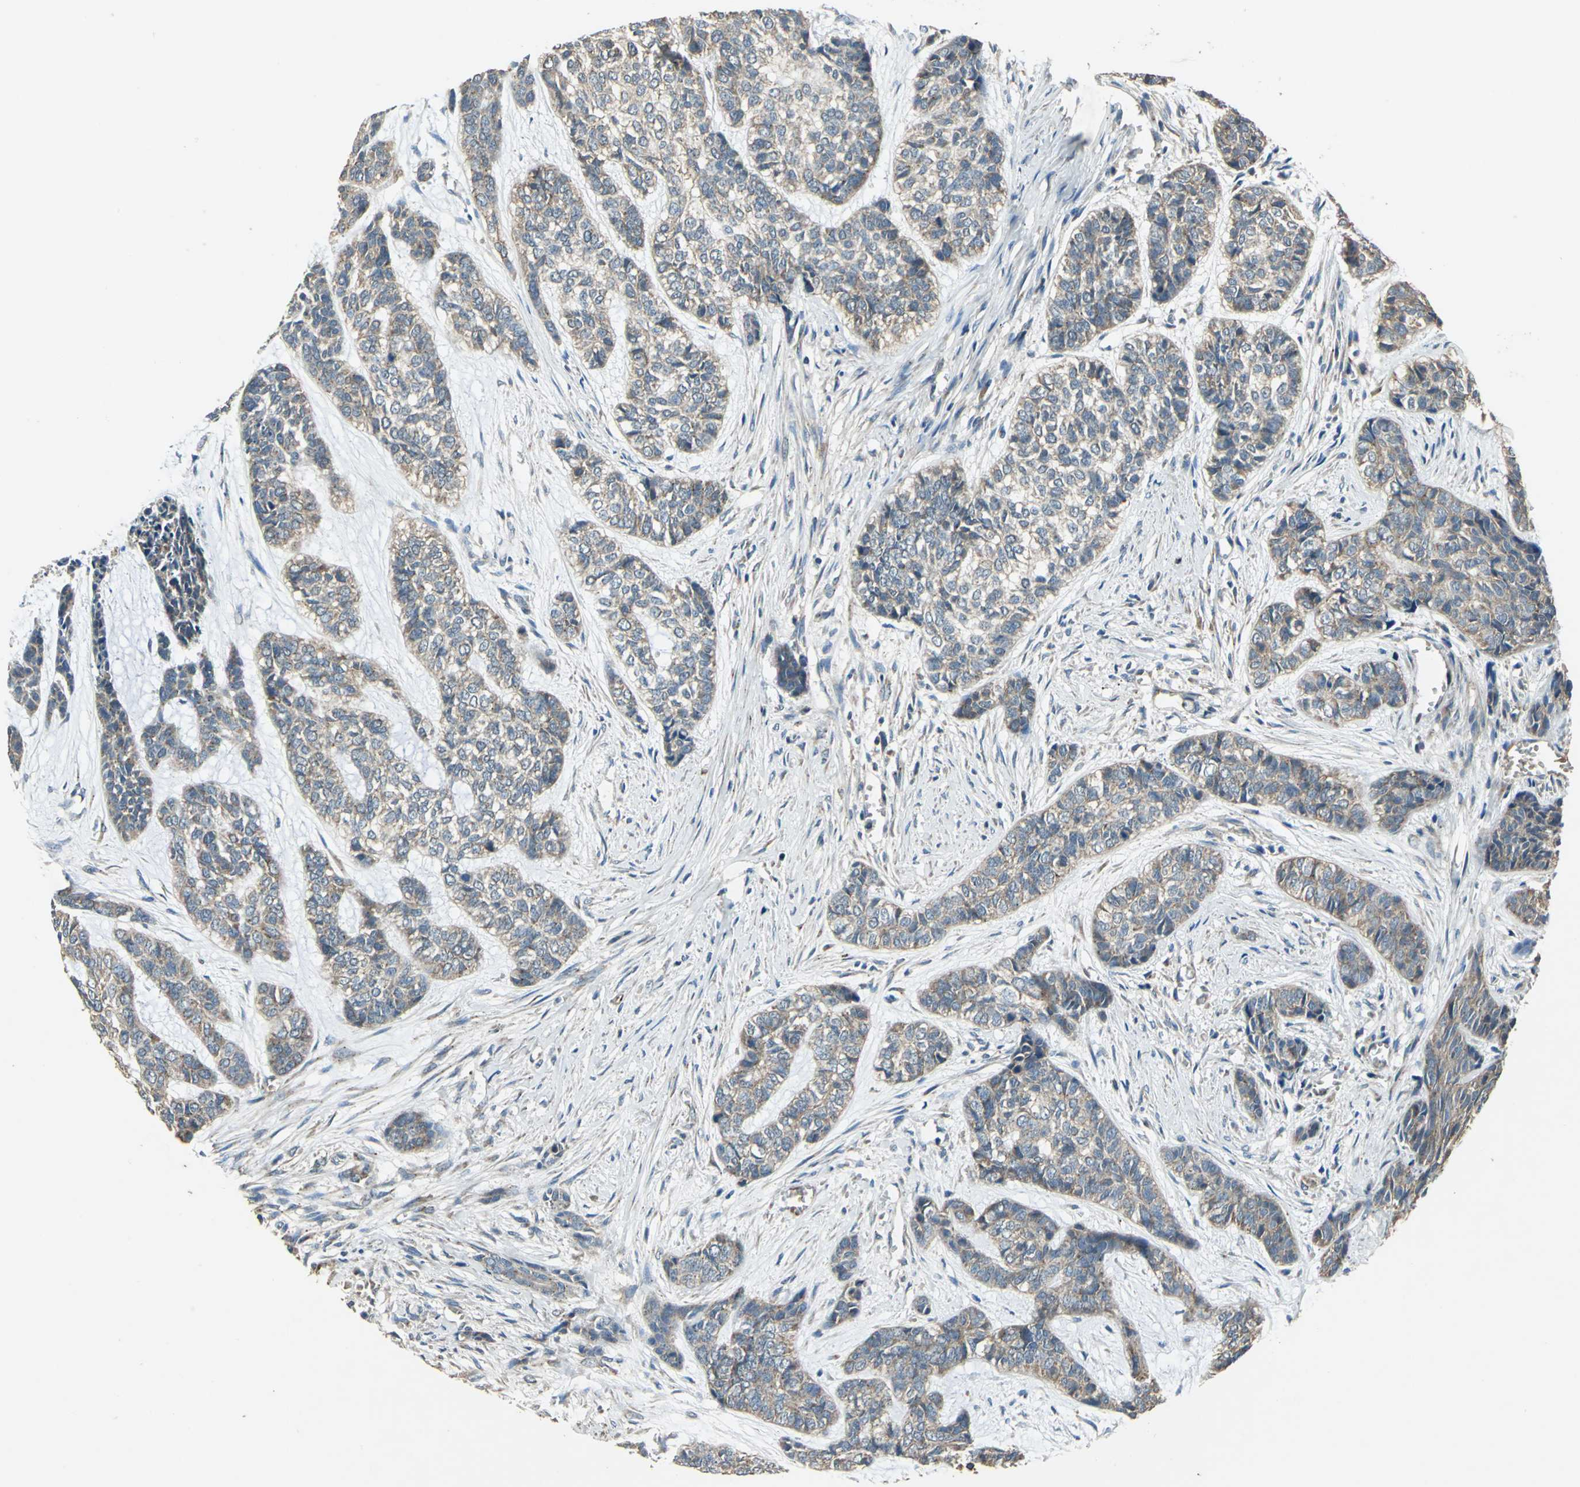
{"staining": {"intensity": "moderate", "quantity": ">75%", "location": "cytoplasmic/membranous"}, "tissue": "skin cancer", "cell_type": "Tumor cells", "image_type": "cancer", "snomed": [{"axis": "morphology", "description": "Basal cell carcinoma"}, {"axis": "topography", "description": "Skin"}], "caption": "Immunohistochemical staining of skin basal cell carcinoma demonstrates medium levels of moderate cytoplasmic/membranous protein staining in about >75% of tumor cells.", "gene": "POLRMT", "patient": {"sex": "female", "age": 64}}